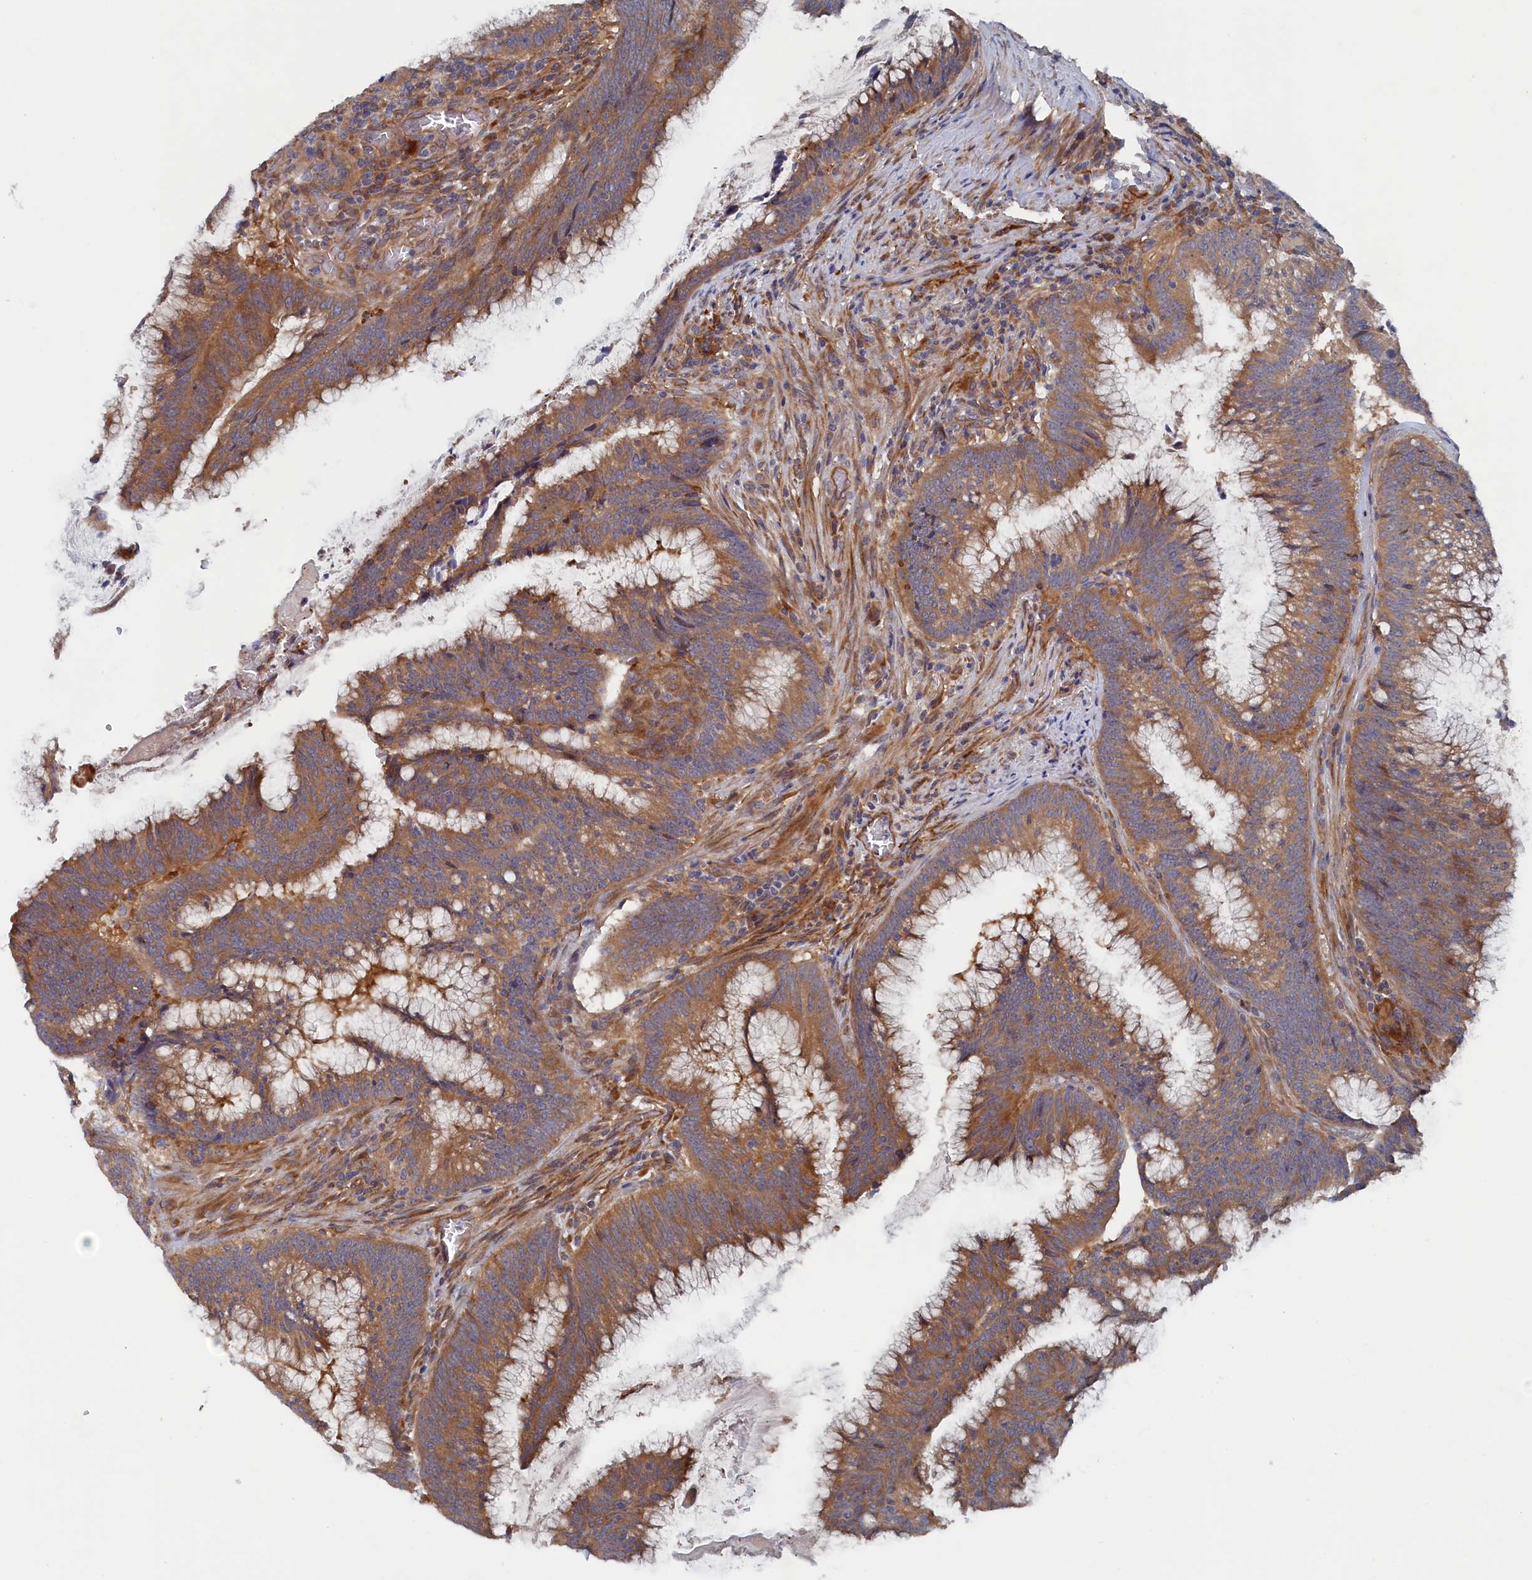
{"staining": {"intensity": "moderate", "quantity": ">75%", "location": "cytoplasmic/membranous"}, "tissue": "colorectal cancer", "cell_type": "Tumor cells", "image_type": "cancer", "snomed": [{"axis": "morphology", "description": "Adenocarcinoma, NOS"}, {"axis": "topography", "description": "Rectum"}], "caption": "IHC micrograph of neoplastic tissue: human adenocarcinoma (colorectal) stained using immunohistochemistry shows medium levels of moderate protein expression localized specifically in the cytoplasmic/membranous of tumor cells, appearing as a cytoplasmic/membranous brown color.", "gene": "TMEM196", "patient": {"sex": "female", "age": 77}}